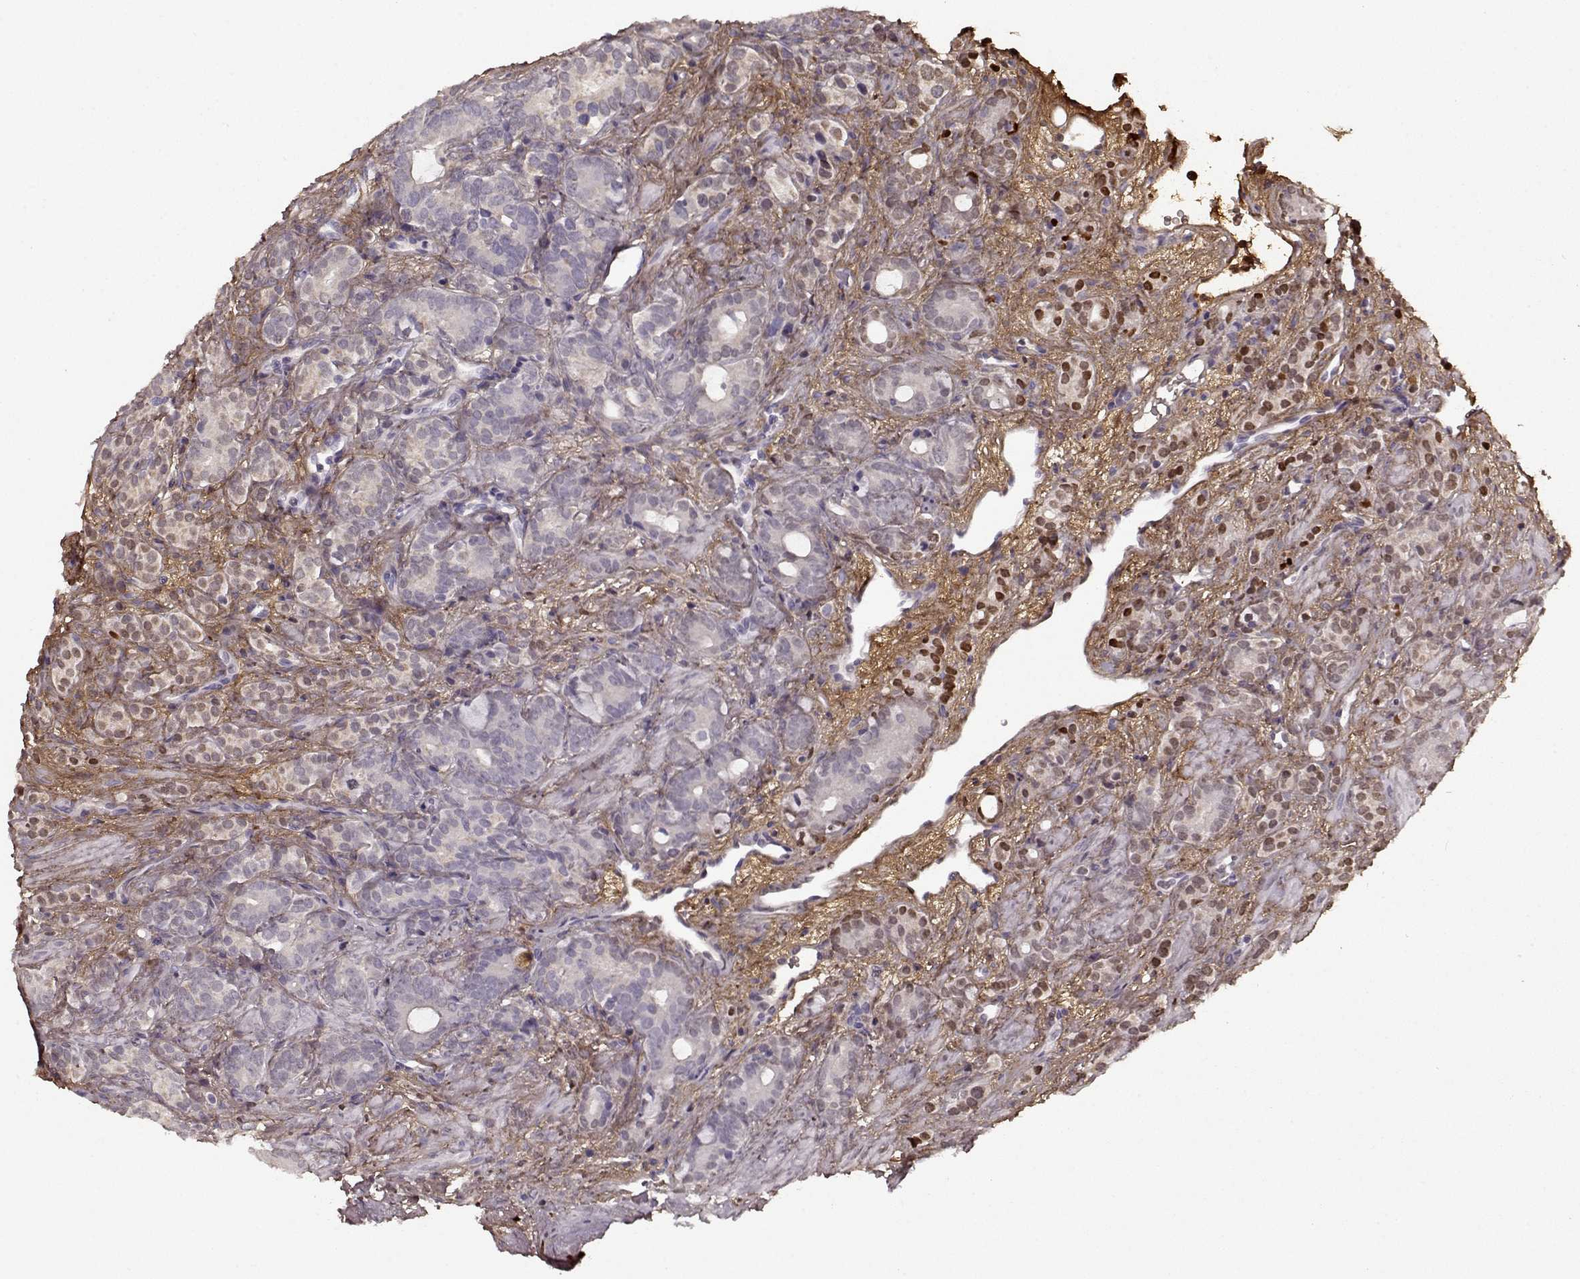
{"staining": {"intensity": "moderate", "quantity": "<25%", "location": "cytoplasmic/membranous"}, "tissue": "prostate cancer", "cell_type": "Tumor cells", "image_type": "cancer", "snomed": [{"axis": "morphology", "description": "Adenocarcinoma, High grade"}, {"axis": "topography", "description": "Prostate"}], "caption": "Immunohistochemical staining of human adenocarcinoma (high-grade) (prostate) shows moderate cytoplasmic/membranous protein staining in approximately <25% of tumor cells.", "gene": "LUM", "patient": {"sex": "male", "age": 84}}